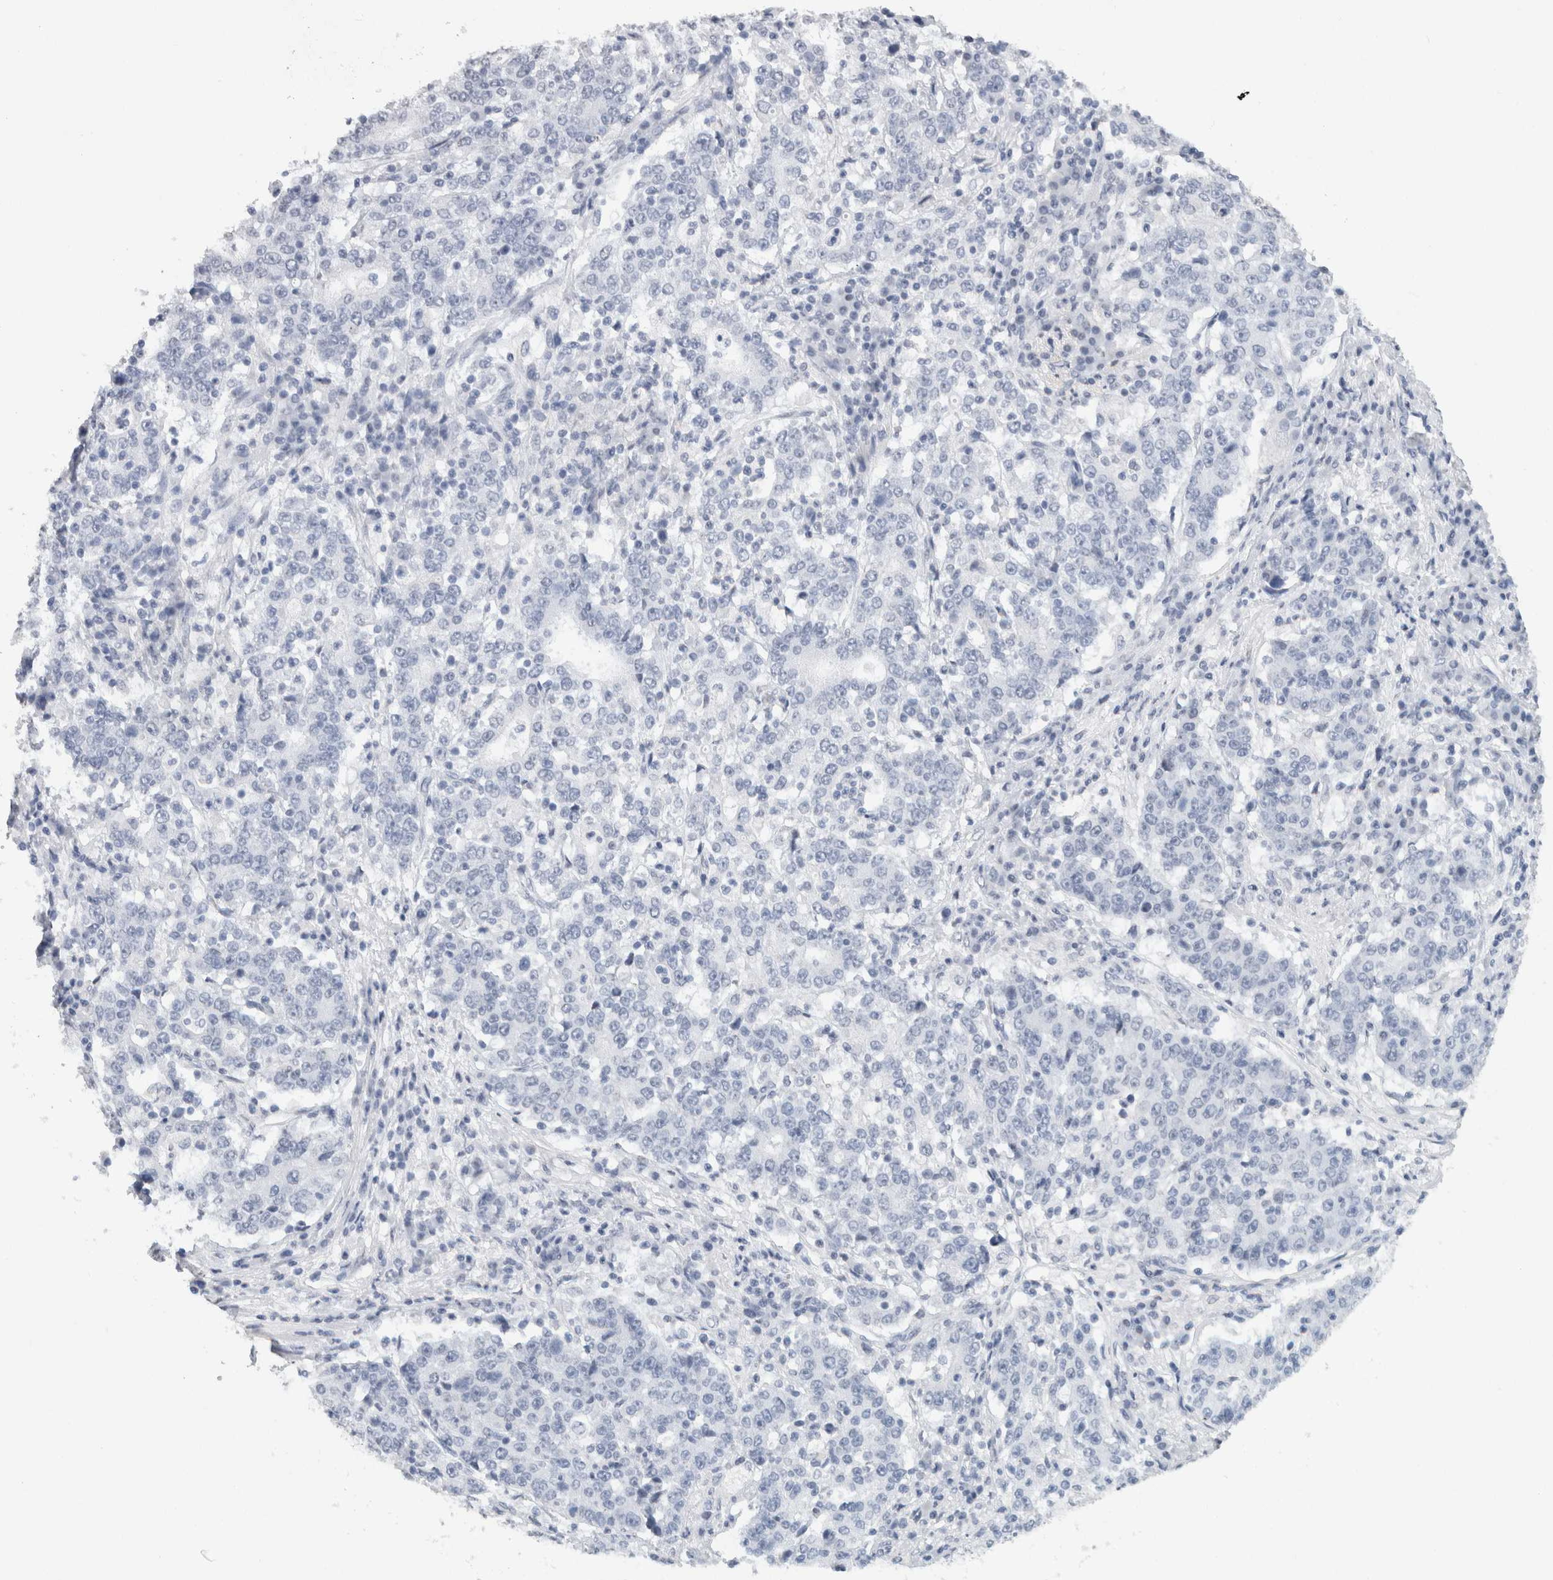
{"staining": {"intensity": "negative", "quantity": "none", "location": "none"}, "tissue": "stomach cancer", "cell_type": "Tumor cells", "image_type": "cancer", "snomed": [{"axis": "morphology", "description": "Adenocarcinoma, NOS"}, {"axis": "topography", "description": "Stomach"}], "caption": "An immunohistochemistry image of stomach adenocarcinoma is shown. There is no staining in tumor cells of stomach adenocarcinoma. (Stains: DAB IHC with hematoxylin counter stain, Microscopy: brightfield microscopy at high magnification).", "gene": "CNTN1", "patient": {"sex": "male", "age": 59}}